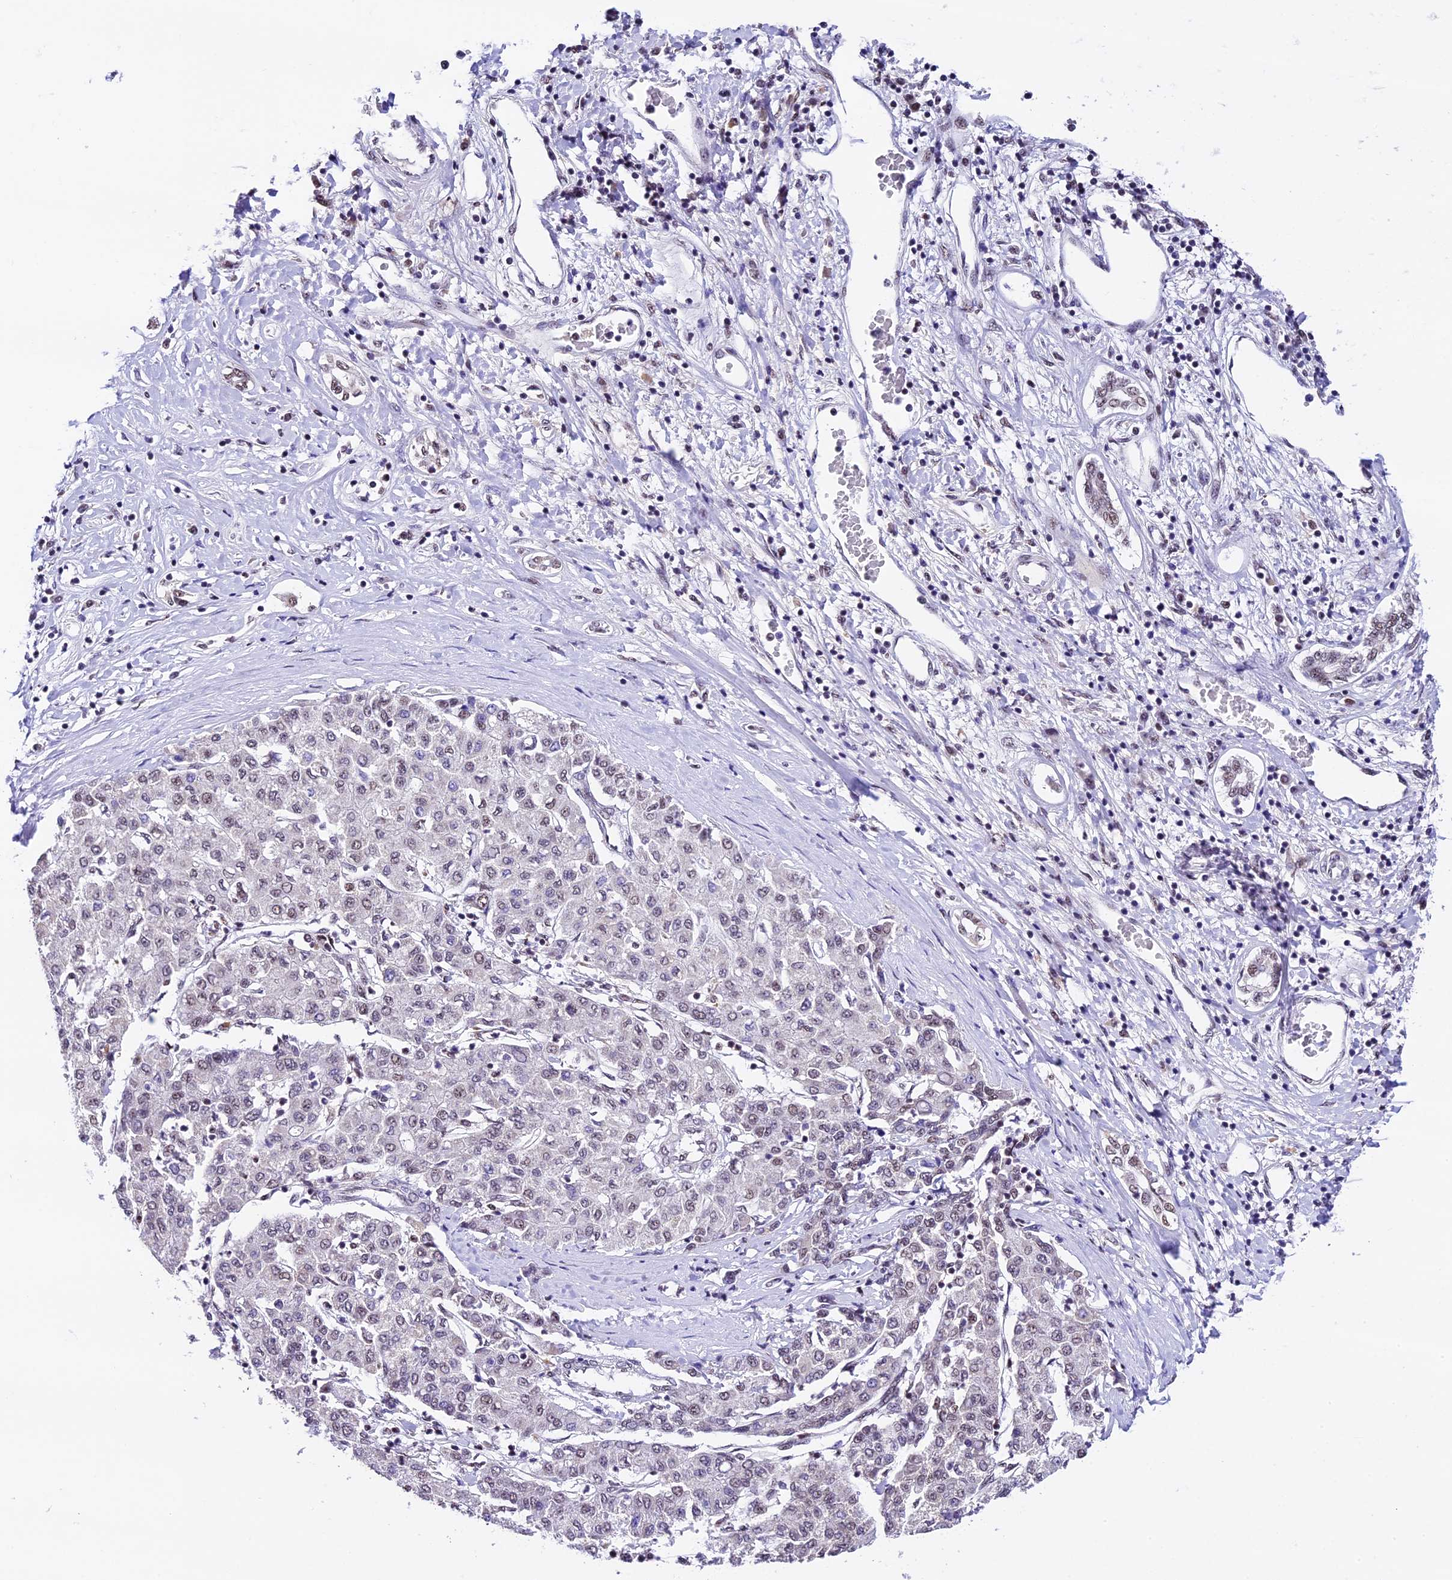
{"staining": {"intensity": "weak", "quantity": "<25%", "location": "nuclear"}, "tissue": "liver cancer", "cell_type": "Tumor cells", "image_type": "cancer", "snomed": [{"axis": "morphology", "description": "Carcinoma, Hepatocellular, NOS"}, {"axis": "topography", "description": "Liver"}], "caption": "IHC photomicrograph of neoplastic tissue: human liver hepatocellular carcinoma stained with DAB displays no significant protein staining in tumor cells.", "gene": "CARS2", "patient": {"sex": "male", "age": 65}}